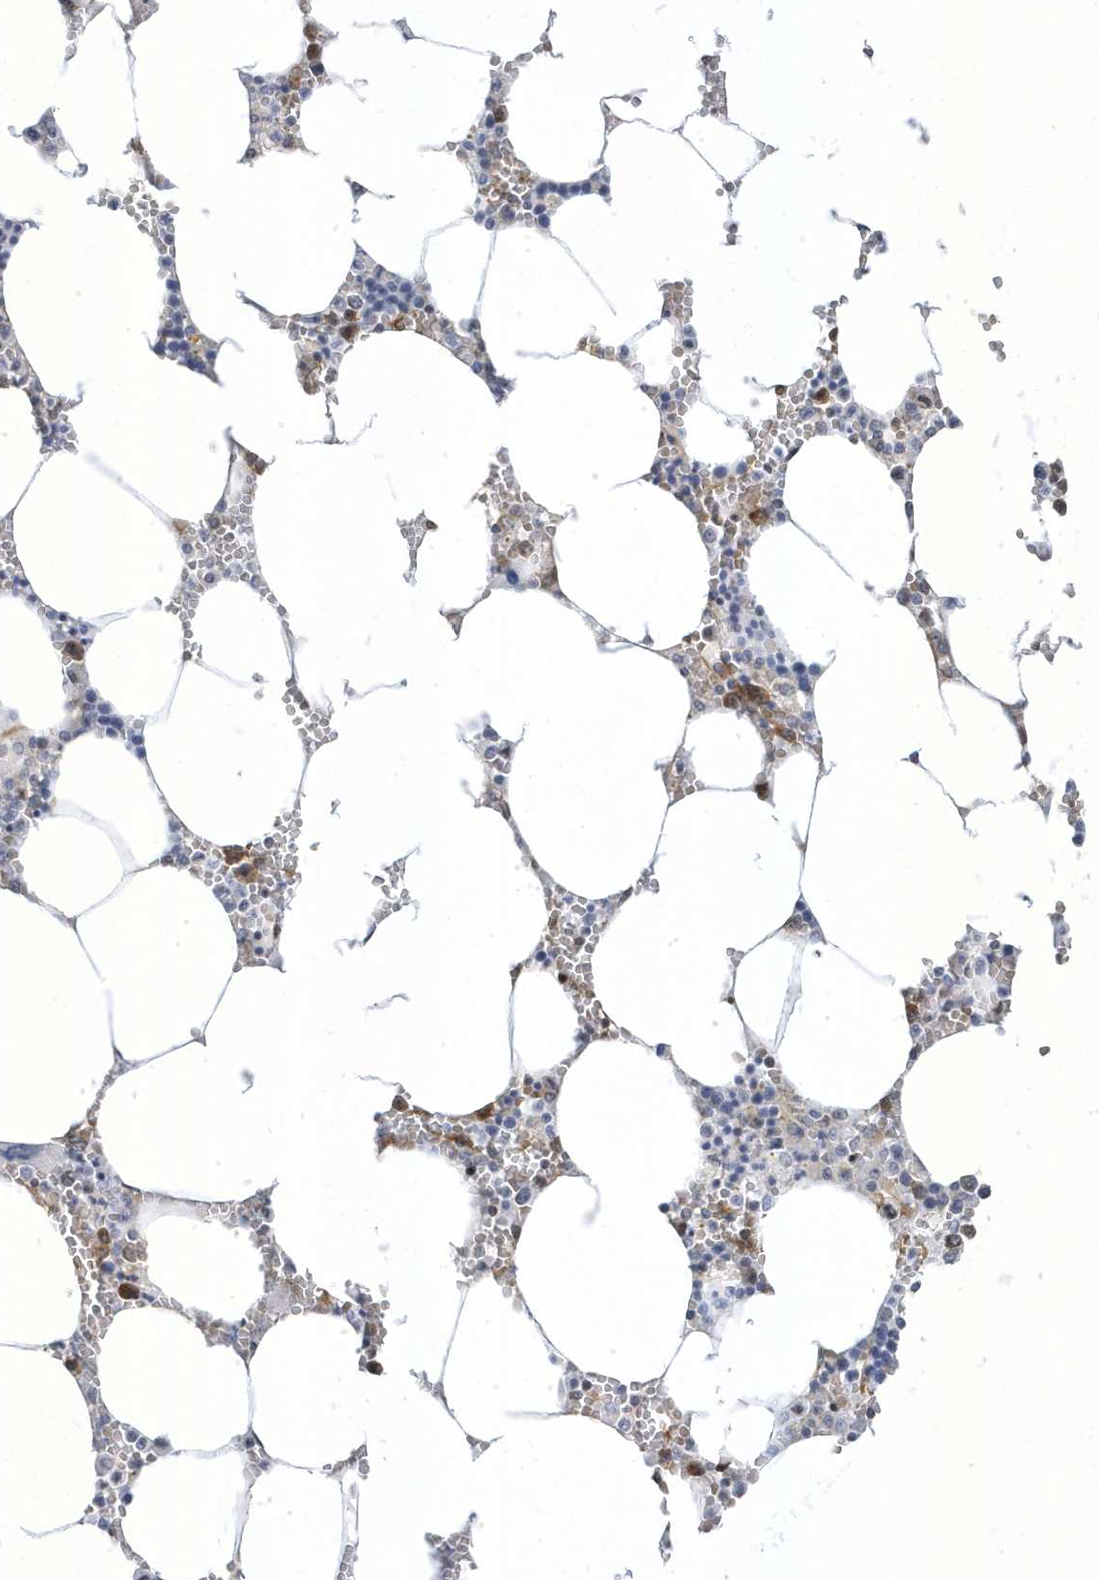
{"staining": {"intensity": "moderate", "quantity": "<25%", "location": "cytoplasmic/membranous"}, "tissue": "bone marrow", "cell_type": "Hematopoietic cells", "image_type": "normal", "snomed": [{"axis": "morphology", "description": "Normal tissue, NOS"}, {"axis": "topography", "description": "Bone marrow"}], "caption": "A high-resolution image shows immunohistochemistry (IHC) staining of unremarkable bone marrow, which reveals moderate cytoplasmic/membranous staining in about <25% of hematopoietic cells. The protein of interest is stained brown, and the nuclei are stained in blue (DAB IHC with brightfield microscopy, high magnification).", "gene": "MAP7D3", "patient": {"sex": "male", "age": 70}}